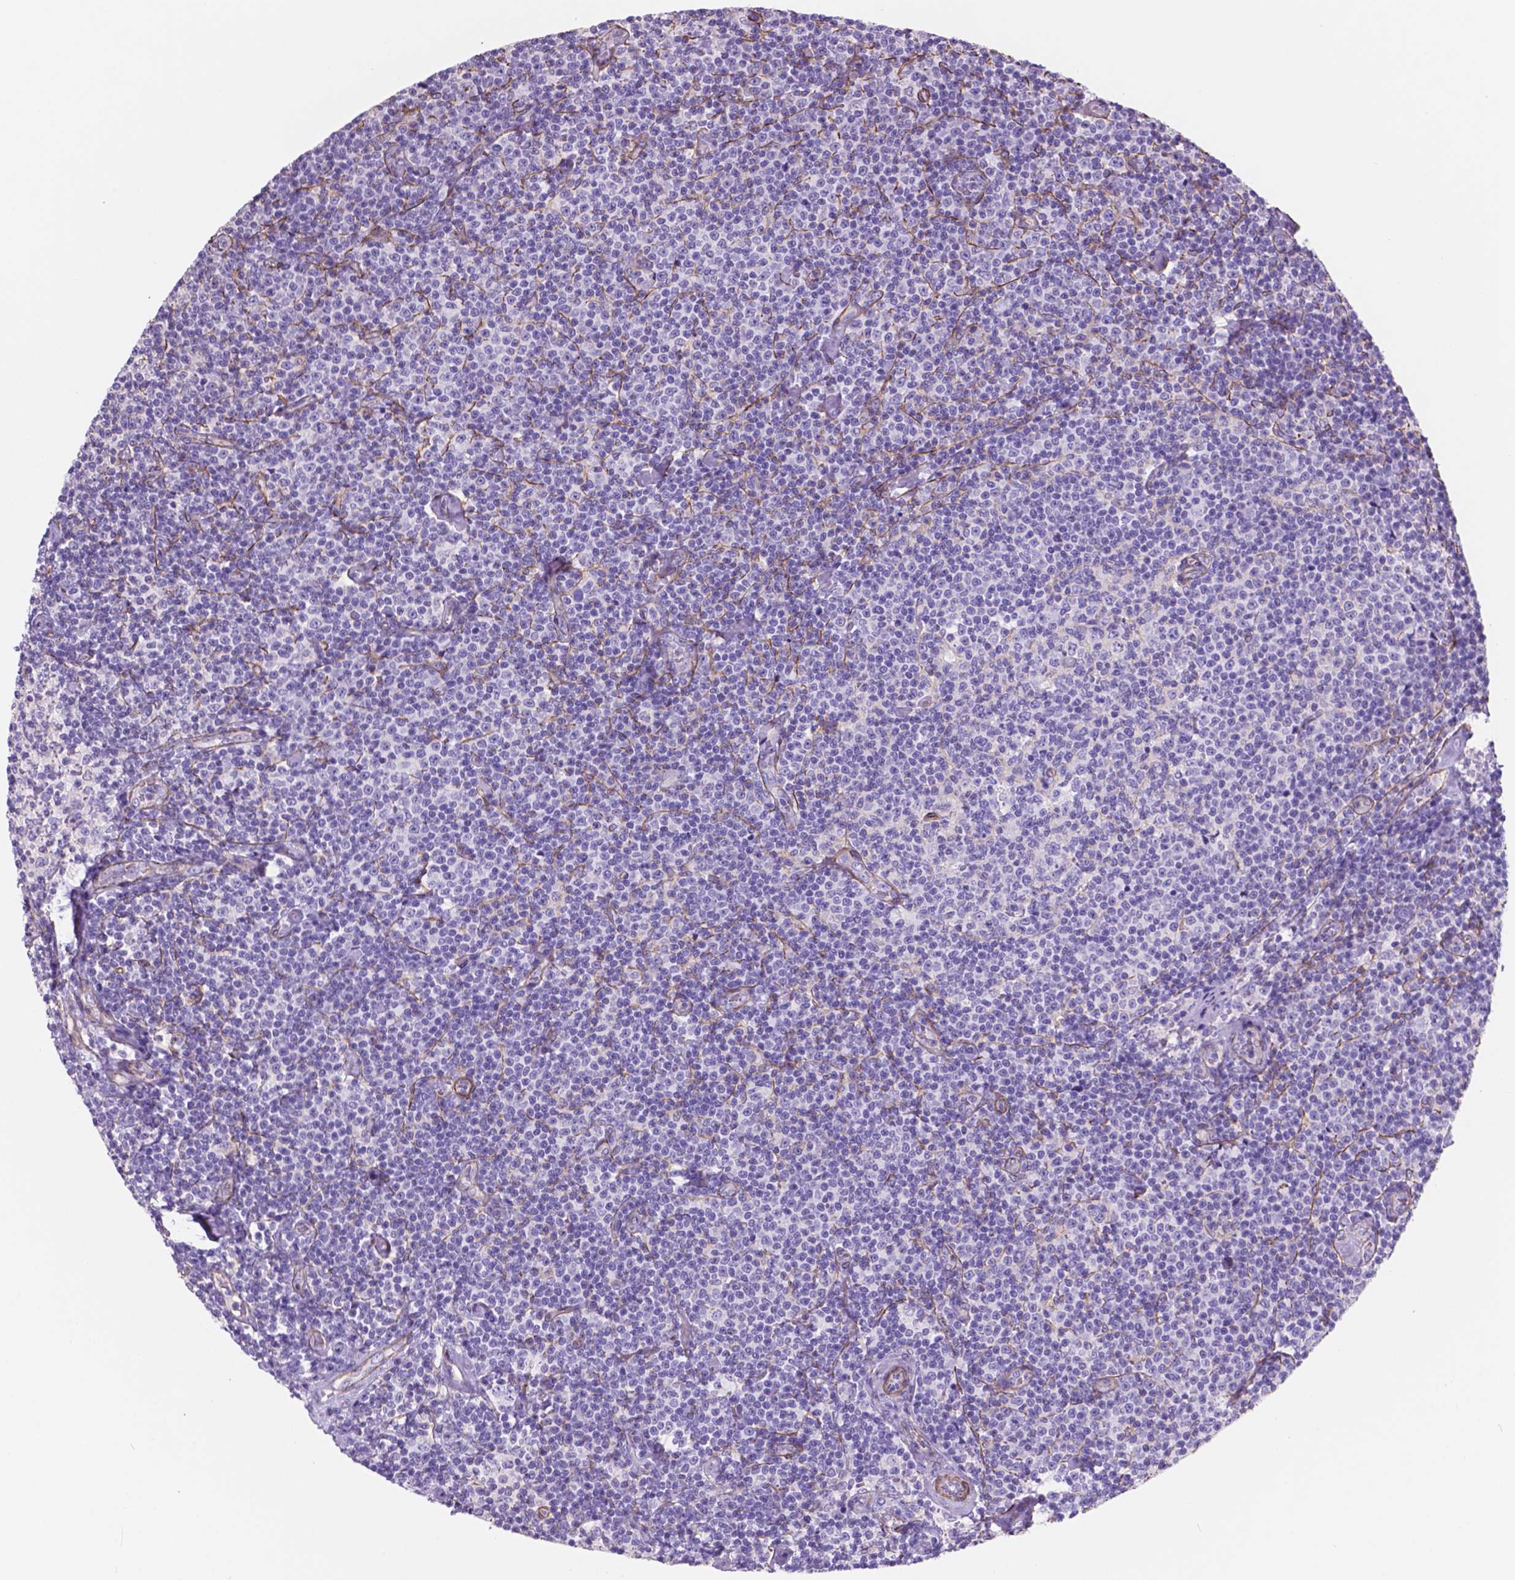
{"staining": {"intensity": "negative", "quantity": "none", "location": "none"}, "tissue": "lymphoma", "cell_type": "Tumor cells", "image_type": "cancer", "snomed": [{"axis": "morphology", "description": "Malignant lymphoma, non-Hodgkin's type, Low grade"}, {"axis": "topography", "description": "Lymph node"}], "caption": "Human lymphoma stained for a protein using immunohistochemistry (IHC) reveals no expression in tumor cells.", "gene": "TOR2A", "patient": {"sex": "male", "age": 81}}